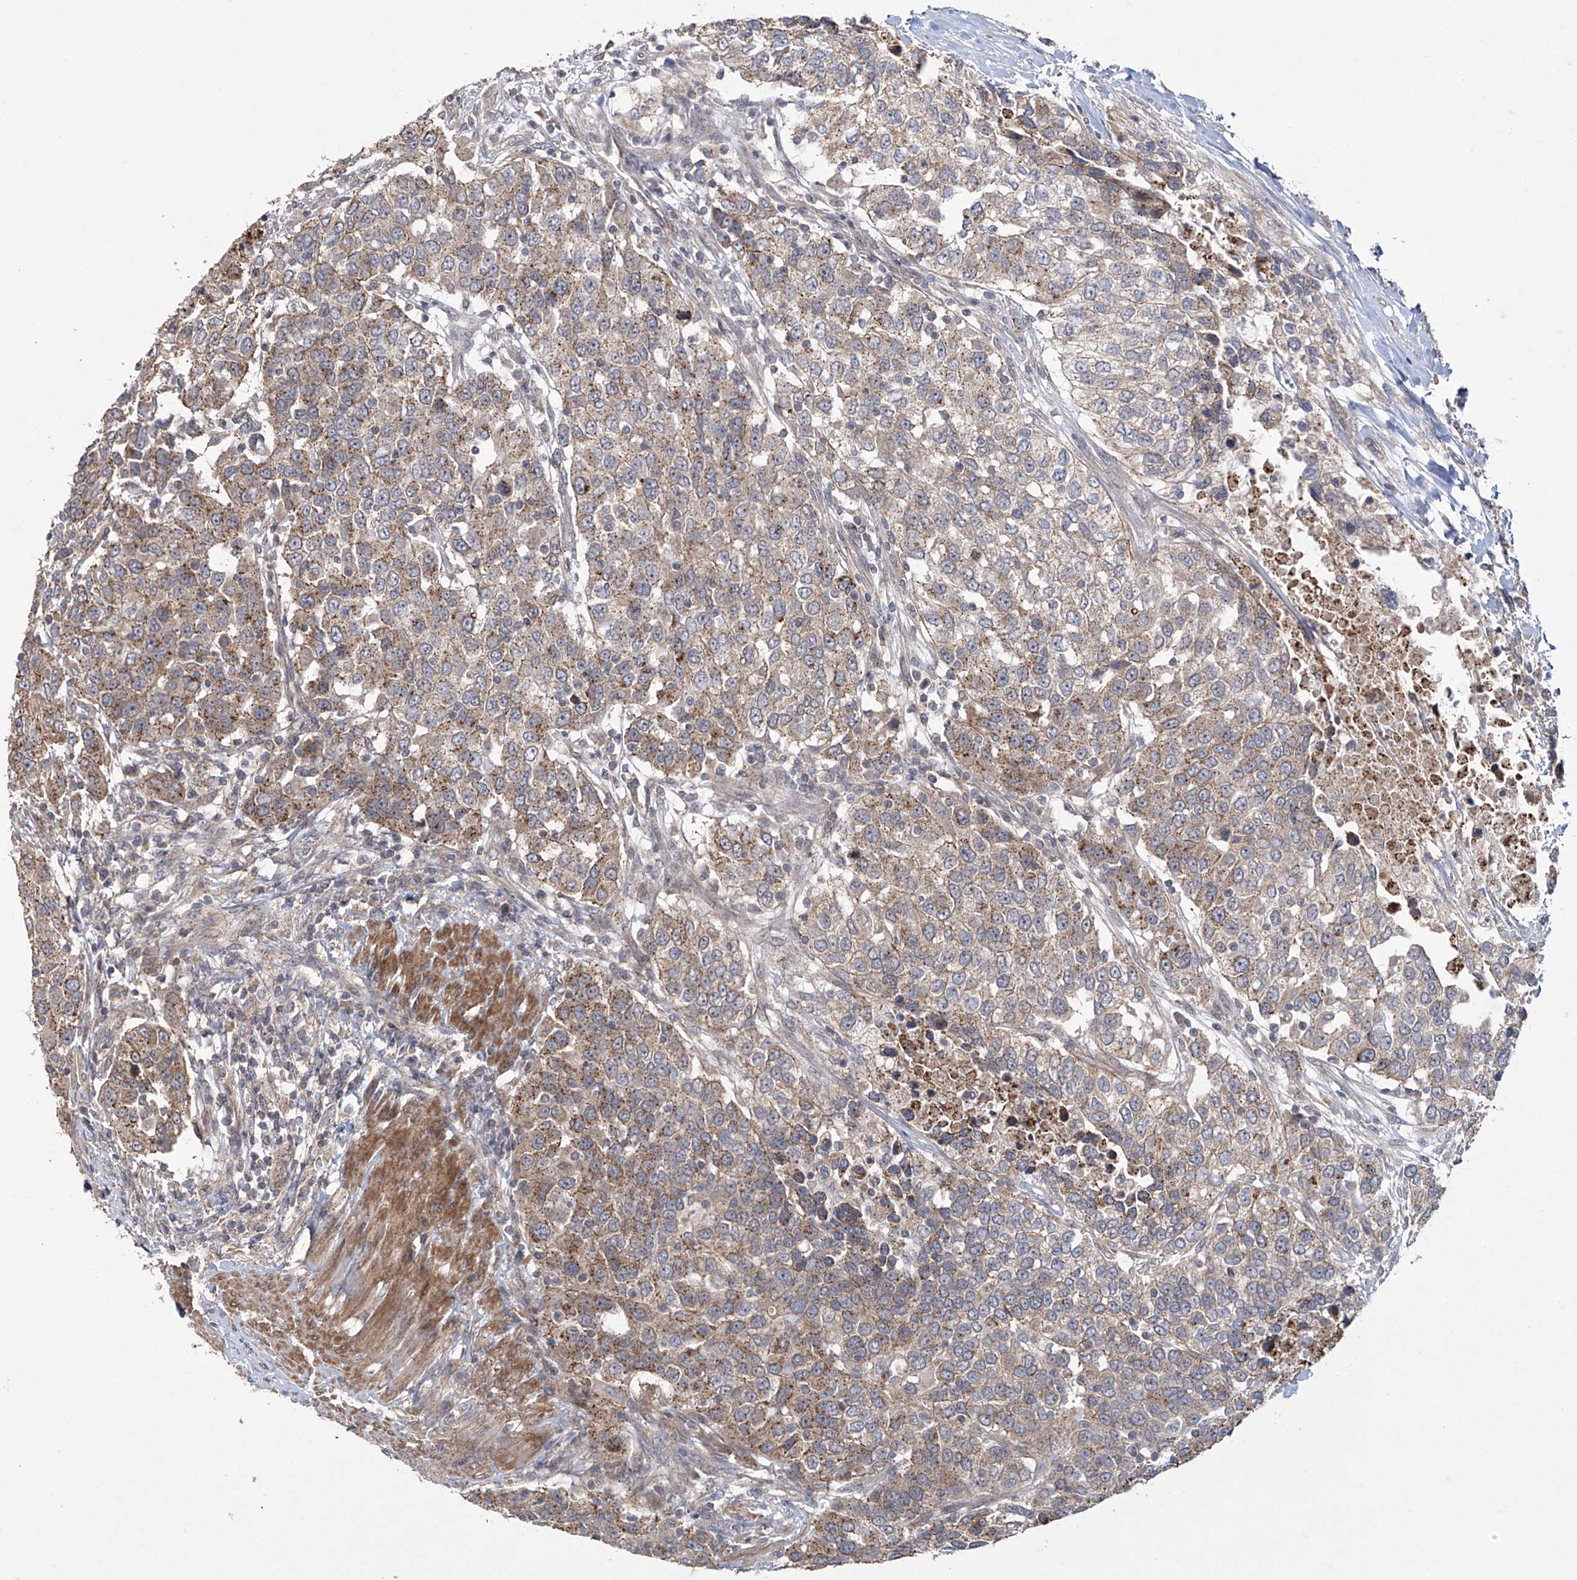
{"staining": {"intensity": "moderate", "quantity": "25%-75%", "location": "cytoplasmic/membranous"}, "tissue": "urothelial cancer", "cell_type": "Tumor cells", "image_type": "cancer", "snomed": [{"axis": "morphology", "description": "Urothelial carcinoma, High grade"}, {"axis": "topography", "description": "Urinary bladder"}], "caption": "Approximately 25%-75% of tumor cells in urothelial cancer exhibit moderate cytoplasmic/membranous protein expression as visualized by brown immunohistochemical staining.", "gene": "TRIM60", "patient": {"sex": "female", "age": 80}}